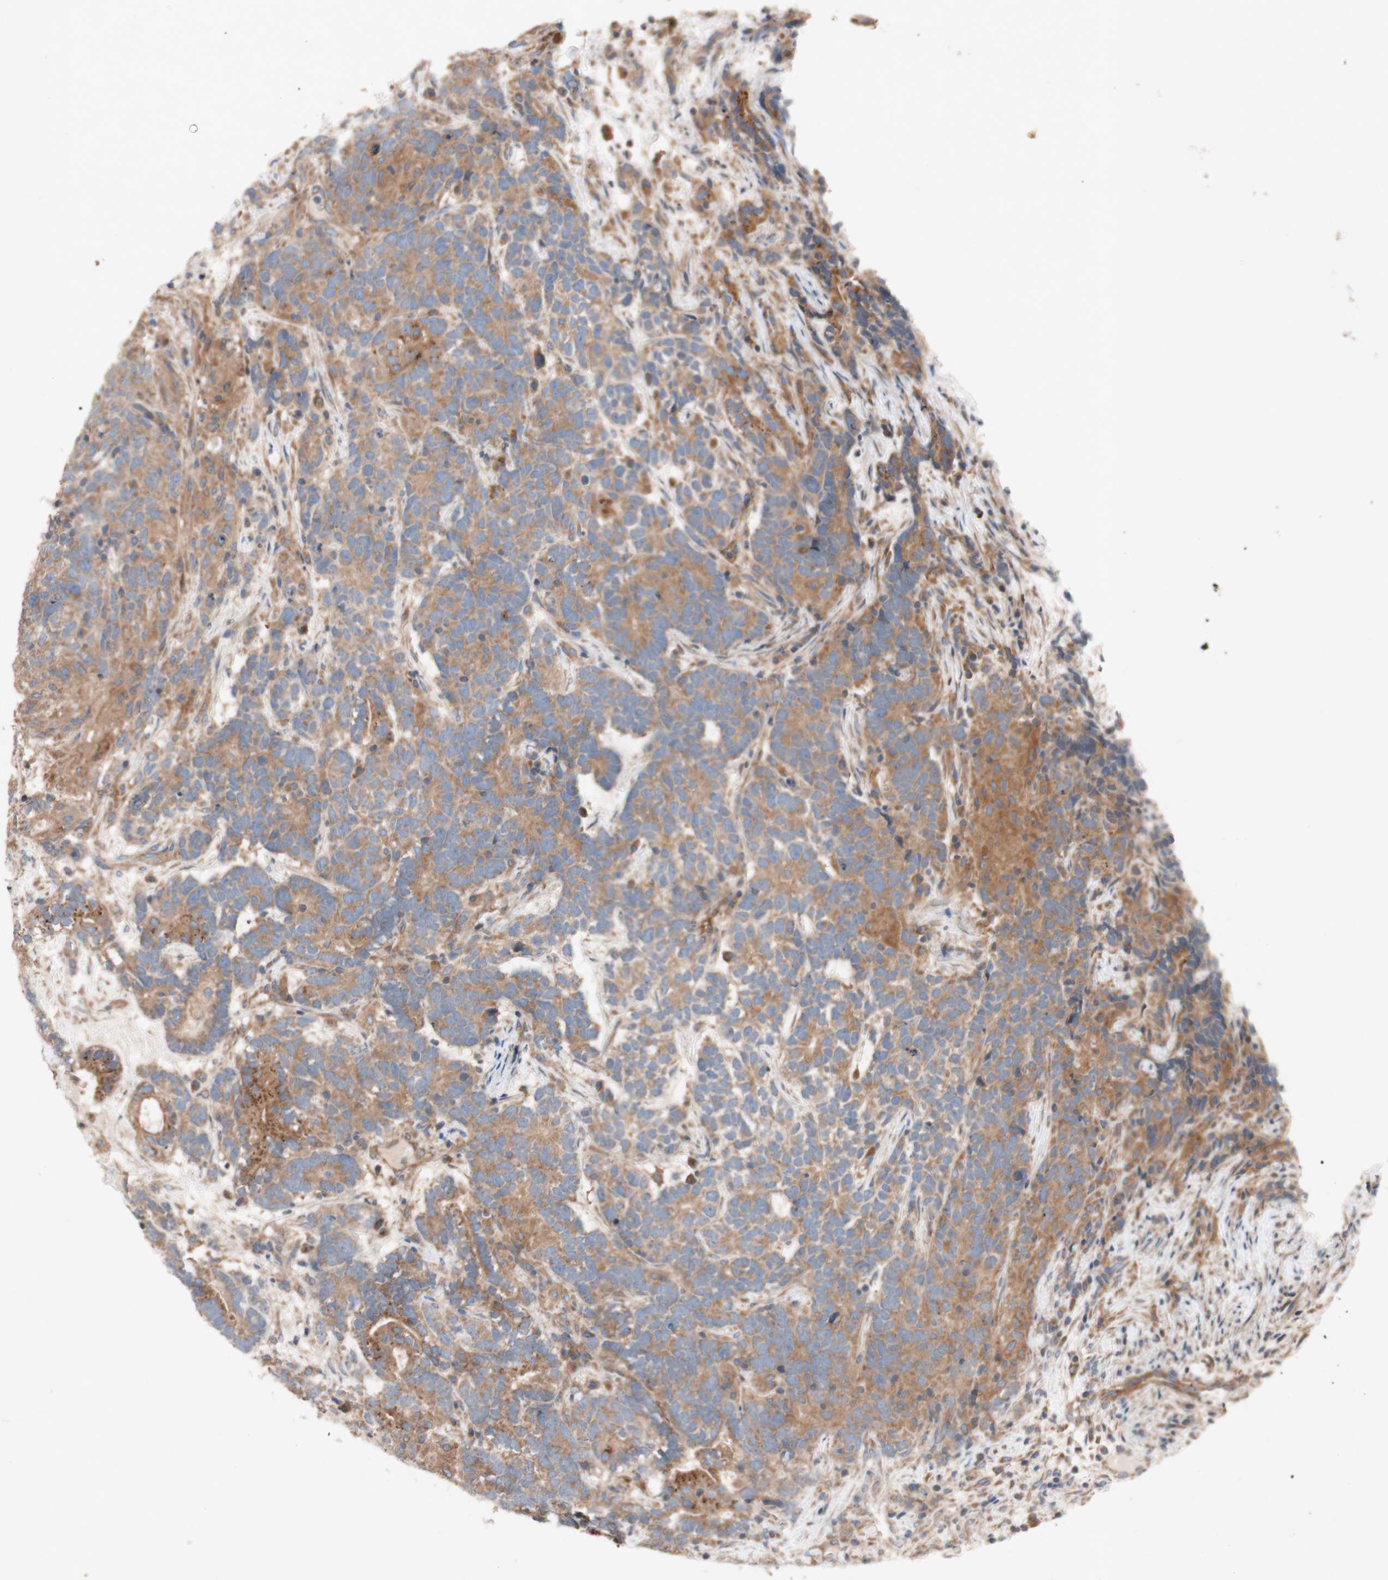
{"staining": {"intensity": "moderate", "quantity": ">75%", "location": "cytoplasmic/membranous"}, "tissue": "testis cancer", "cell_type": "Tumor cells", "image_type": "cancer", "snomed": [{"axis": "morphology", "description": "Carcinoma, Embryonal, NOS"}, {"axis": "topography", "description": "Testis"}], "caption": "A high-resolution micrograph shows immunohistochemistry staining of embryonal carcinoma (testis), which displays moderate cytoplasmic/membranous expression in approximately >75% of tumor cells.", "gene": "TST", "patient": {"sex": "male", "age": 26}}